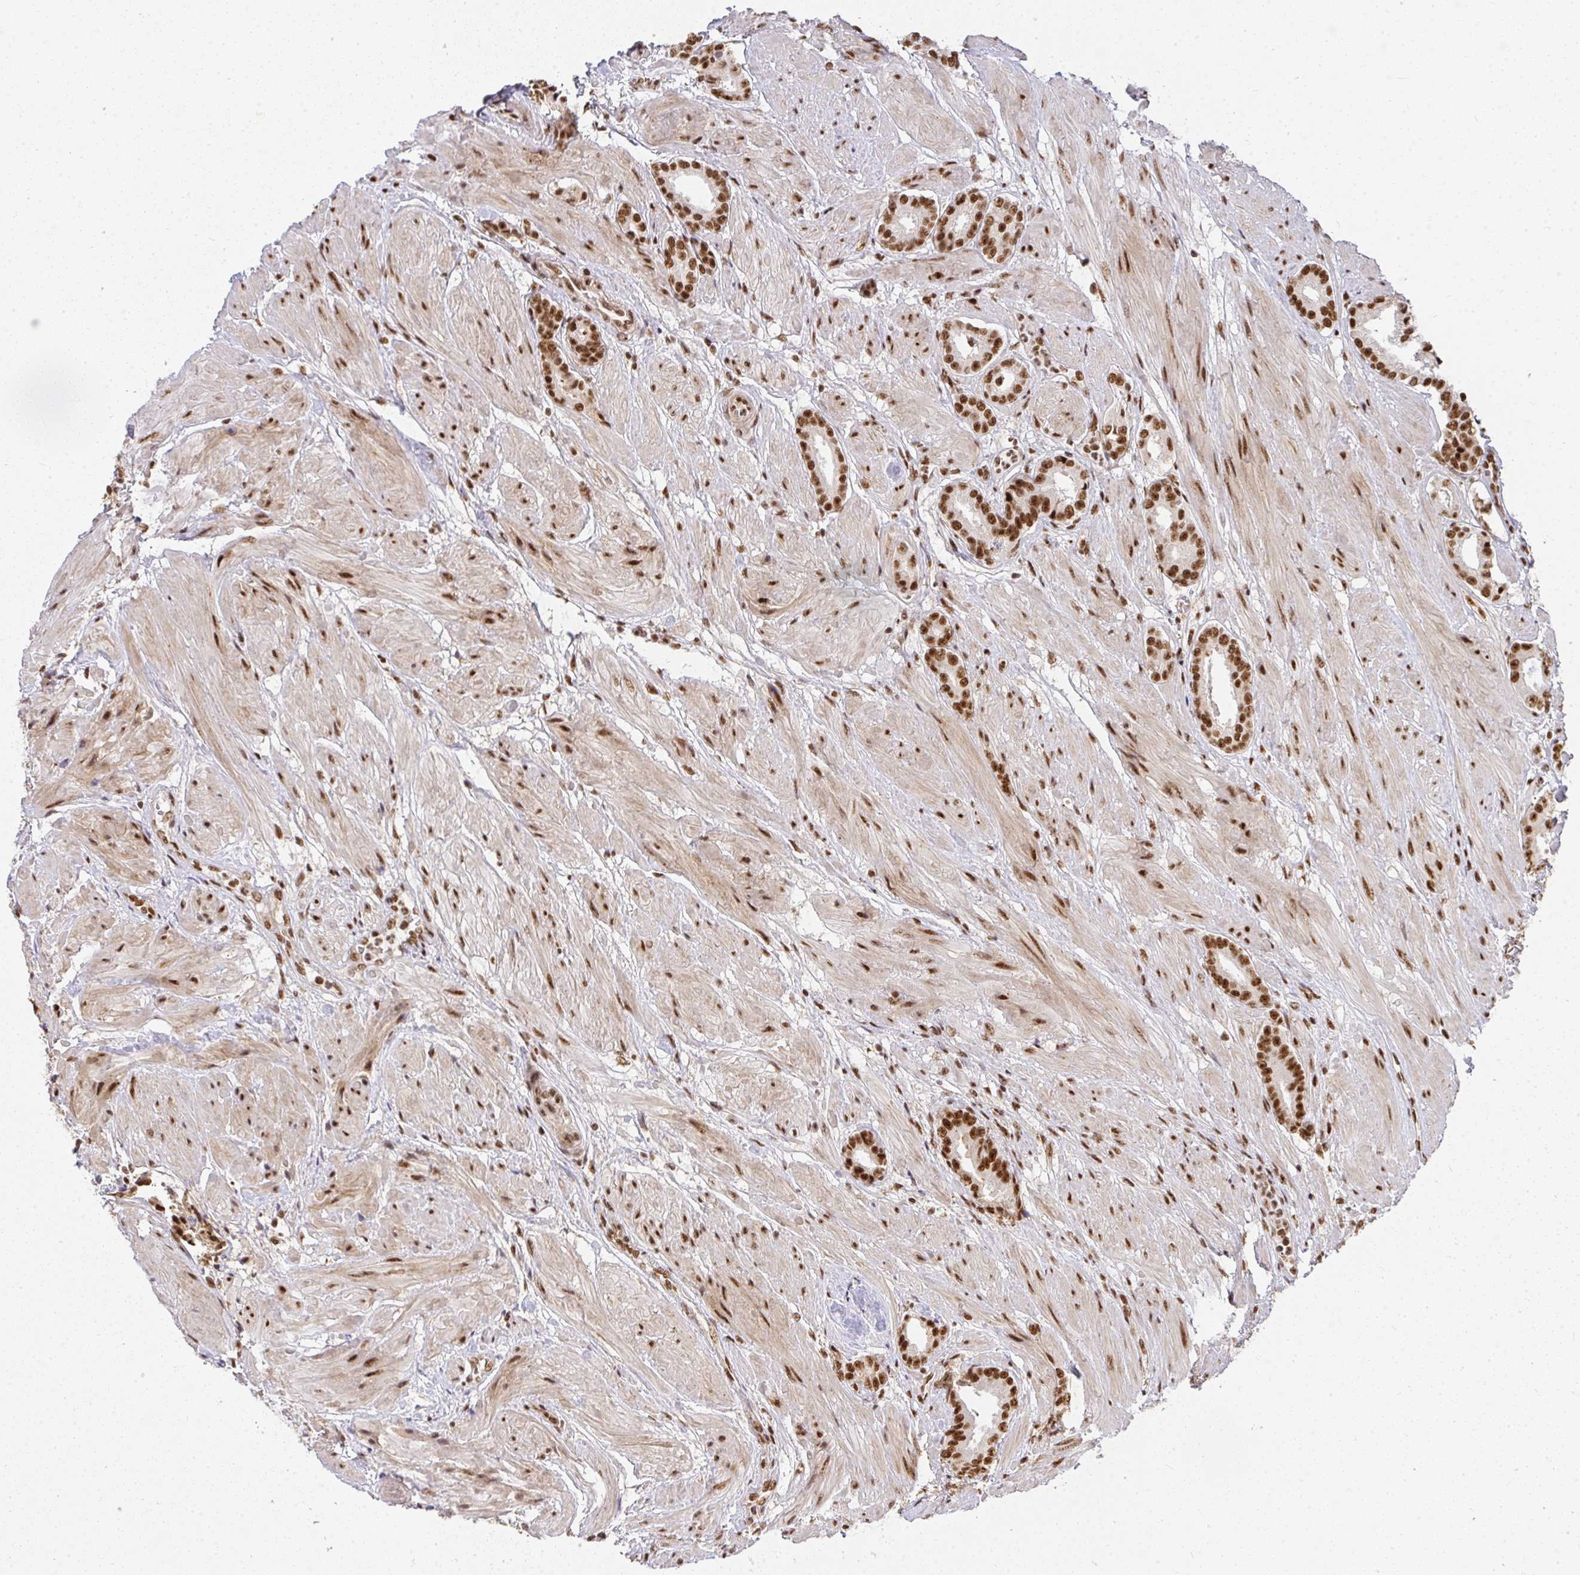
{"staining": {"intensity": "strong", "quantity": ">75%", "location": "nuclear"}, "tissue": "prostate cancer", "cell_type": "Tumor cells", "image_type": "cancer", "snomed": [{"axis": "morphology", "description": "Adenocarcinoma, High grade"}, {"axis": "topography", "description": "Prostate"}], "caption": "IHC of human prostate cancer displays high levels of strong nuclear staining in approximately >75% of tumor cells. The protein is shown in brown color, while the nuclei are stained blue.", "gene": "U2AF1", "patient": {"sex": "male", "age": 56}}